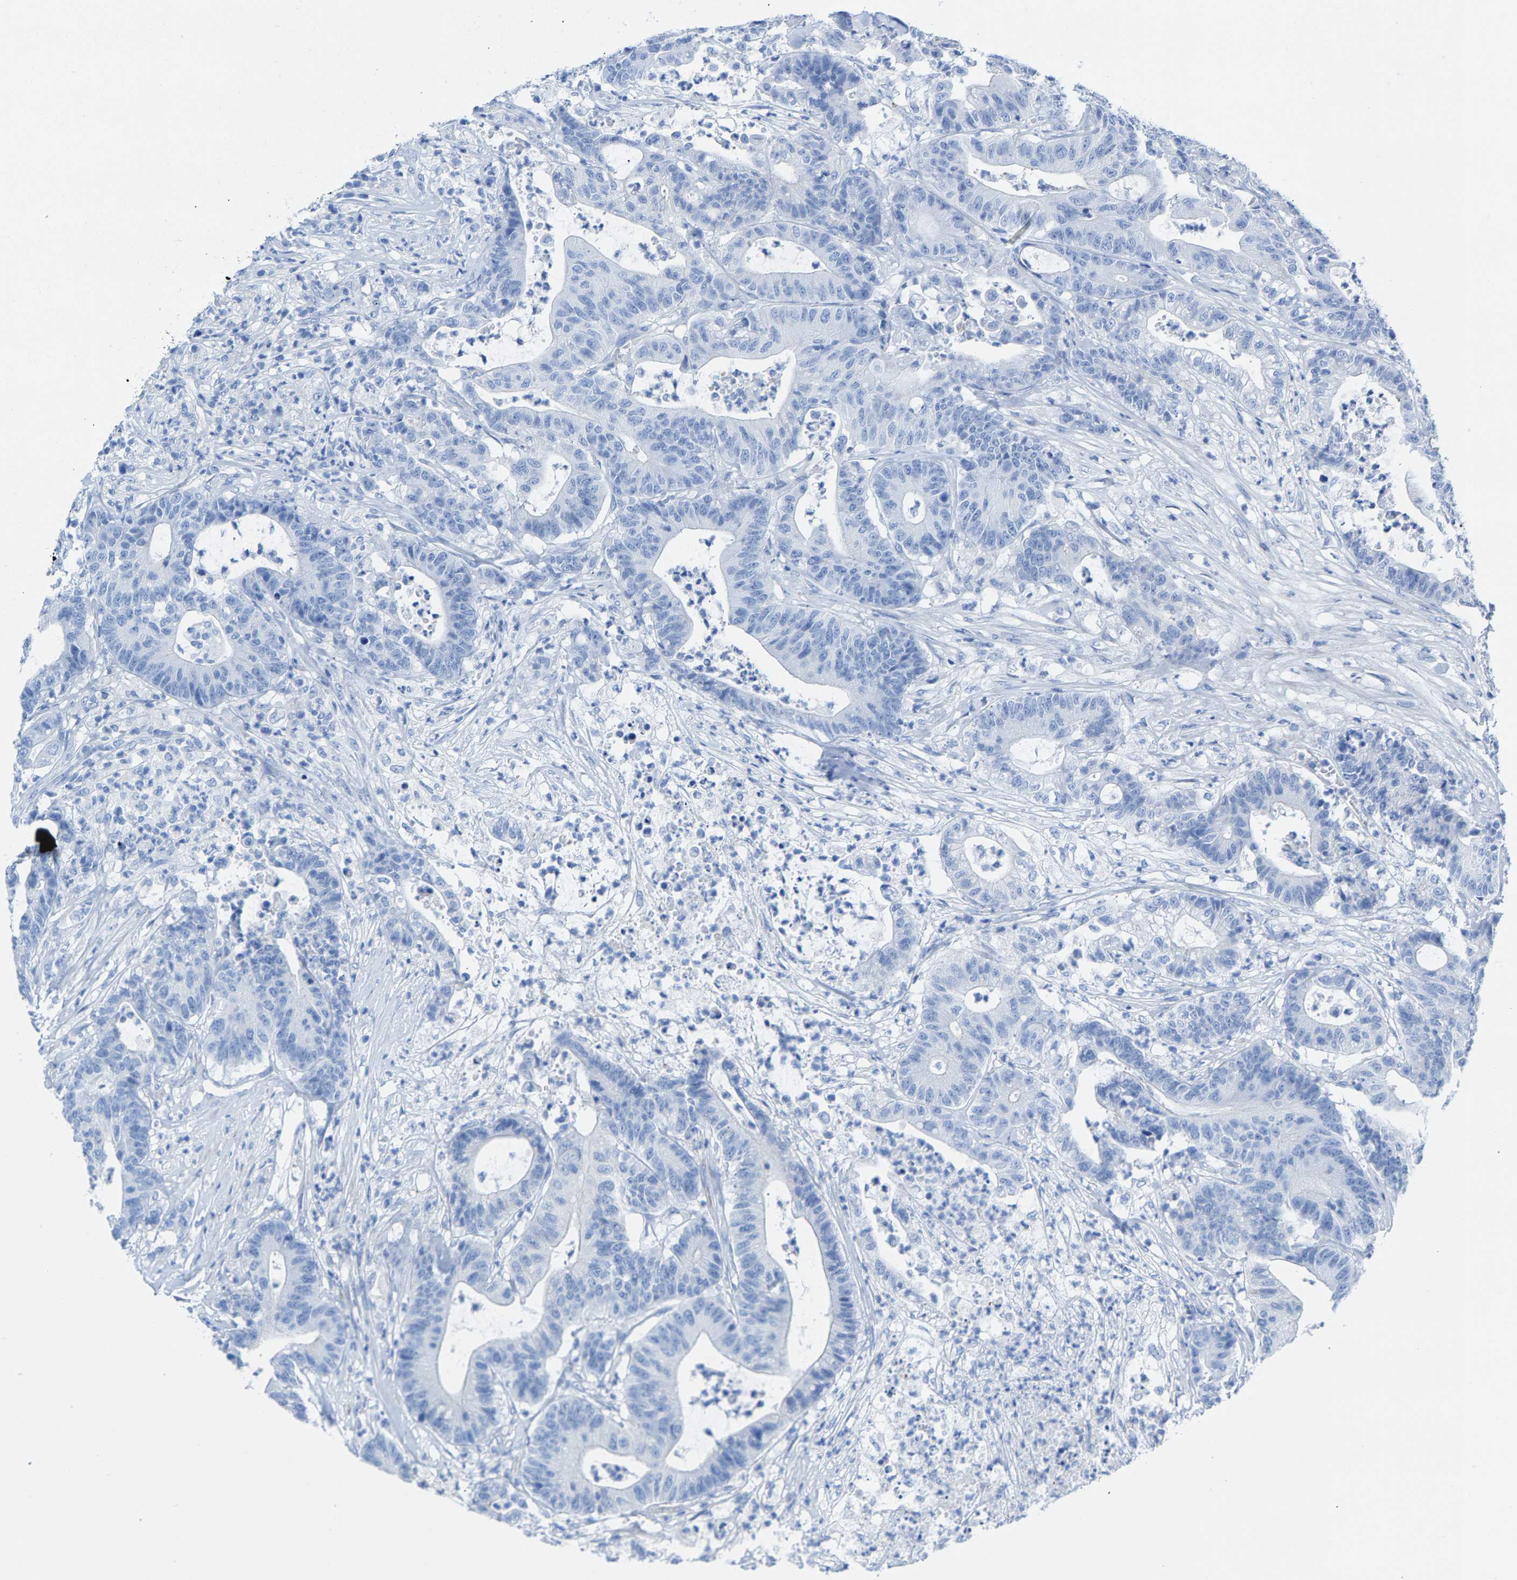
{"staining": {"intensity": "negative", "quantity": "none", "location": "none"}, "tissue": "colorectal cancer", "cell_type": "Tumor cells", "image_type": "cancer", "snomed": [{"axis": "morphology", "description": "Adenocarcinoma, NOS"}, {"axis": "topography", "description": "Colon"}], "caption": "The histopathology image demonstrates no staining of tumor cells in colorectal cancer (adenocarcinoma).", "gene": "CPA1", "patient": {"sex": "female", "age": 84}}